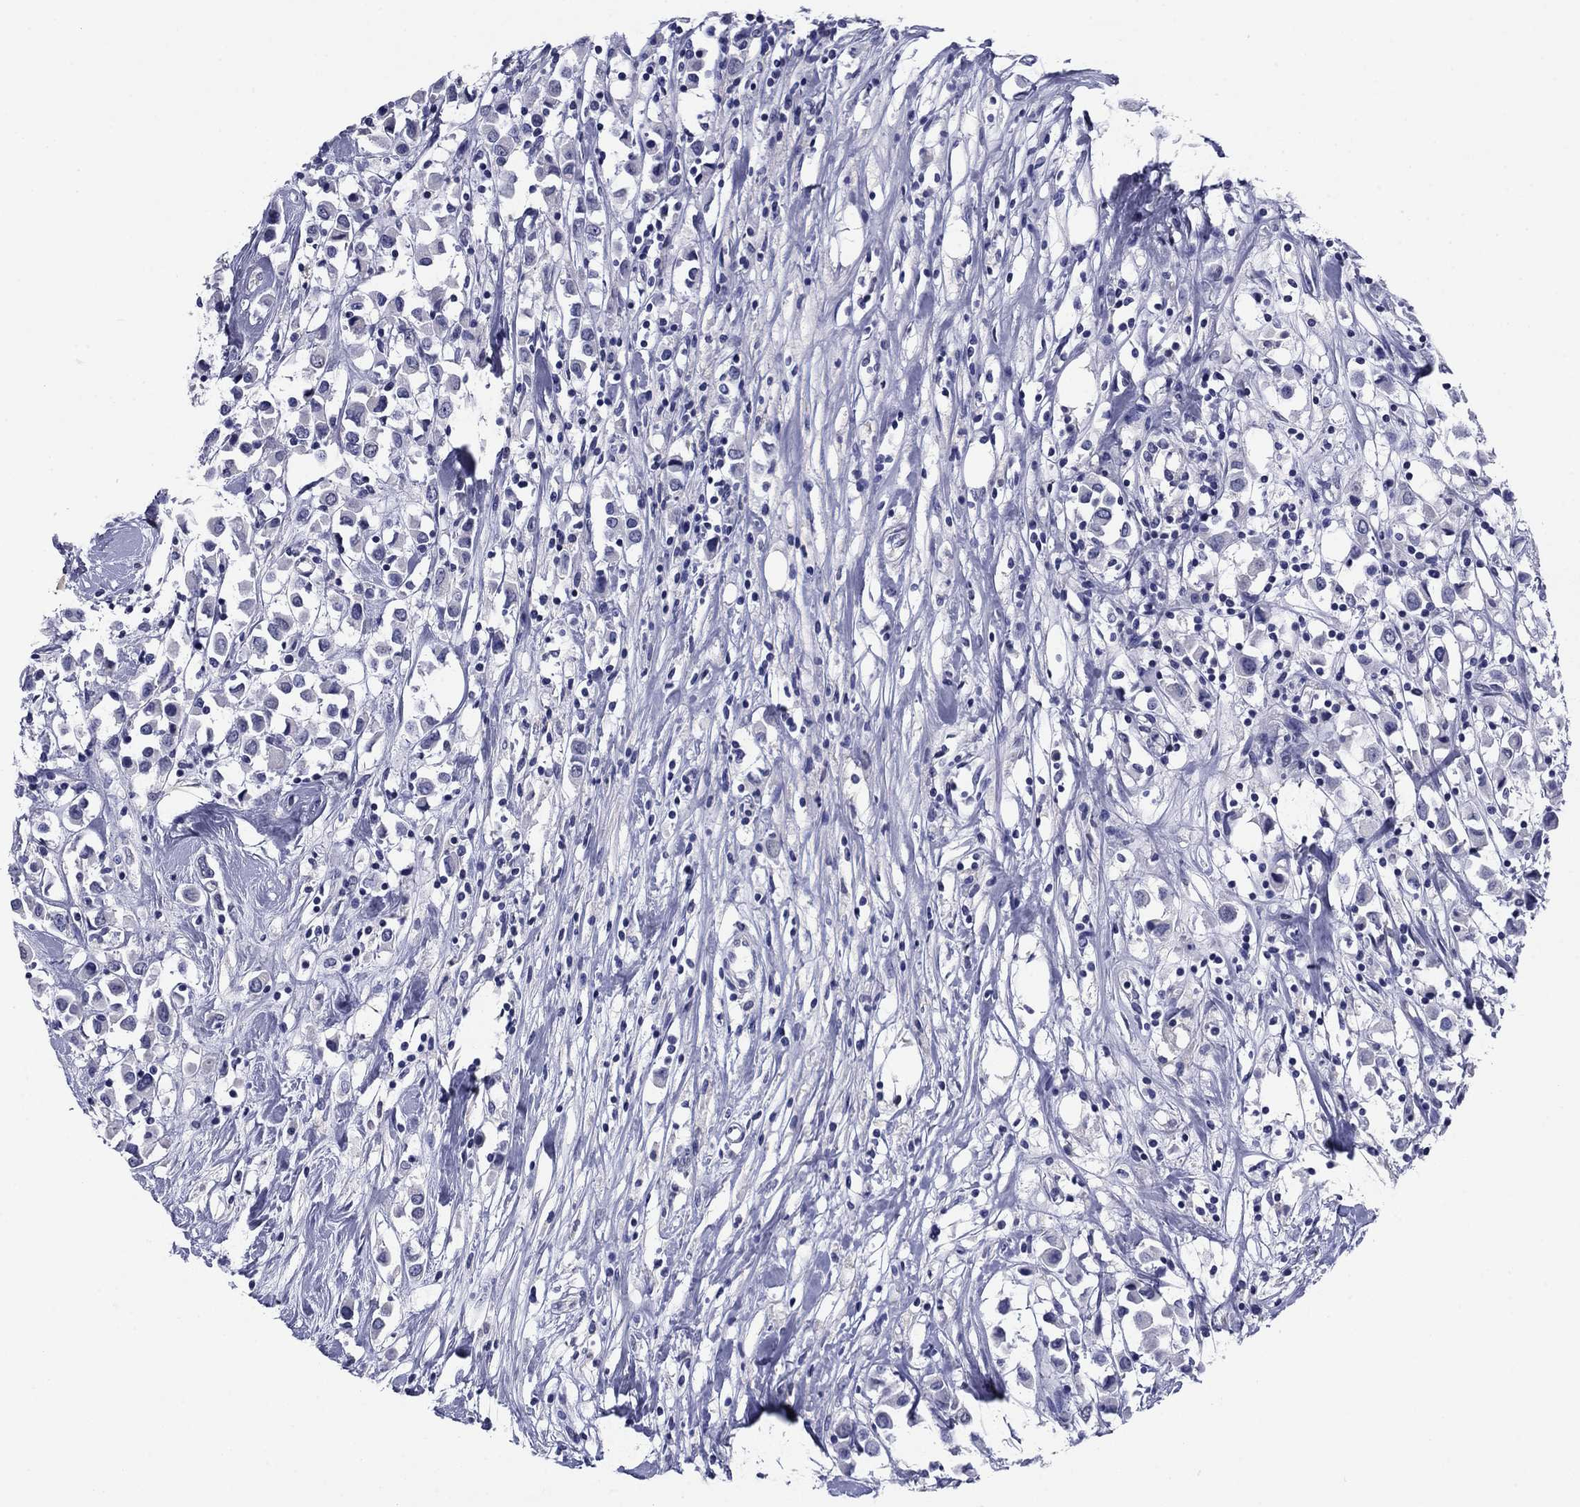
{"staining": {"intensity": "negative", "quantity": "none", "location": "none"}, "tissue": "breast cancer", "cell_type": "Tumor cells", "image_type": "cancer", "snomed": [{"axis": "morphology", "description": "Duct carcinoma"}, {"axis": "topography", "description": "Breast"}], "caption": "Tumor cells are negative for protein expression in human intraductal carcinoma (breast).", "gene": "HAO1", "patient": {"sex": "female", "age": 61}}